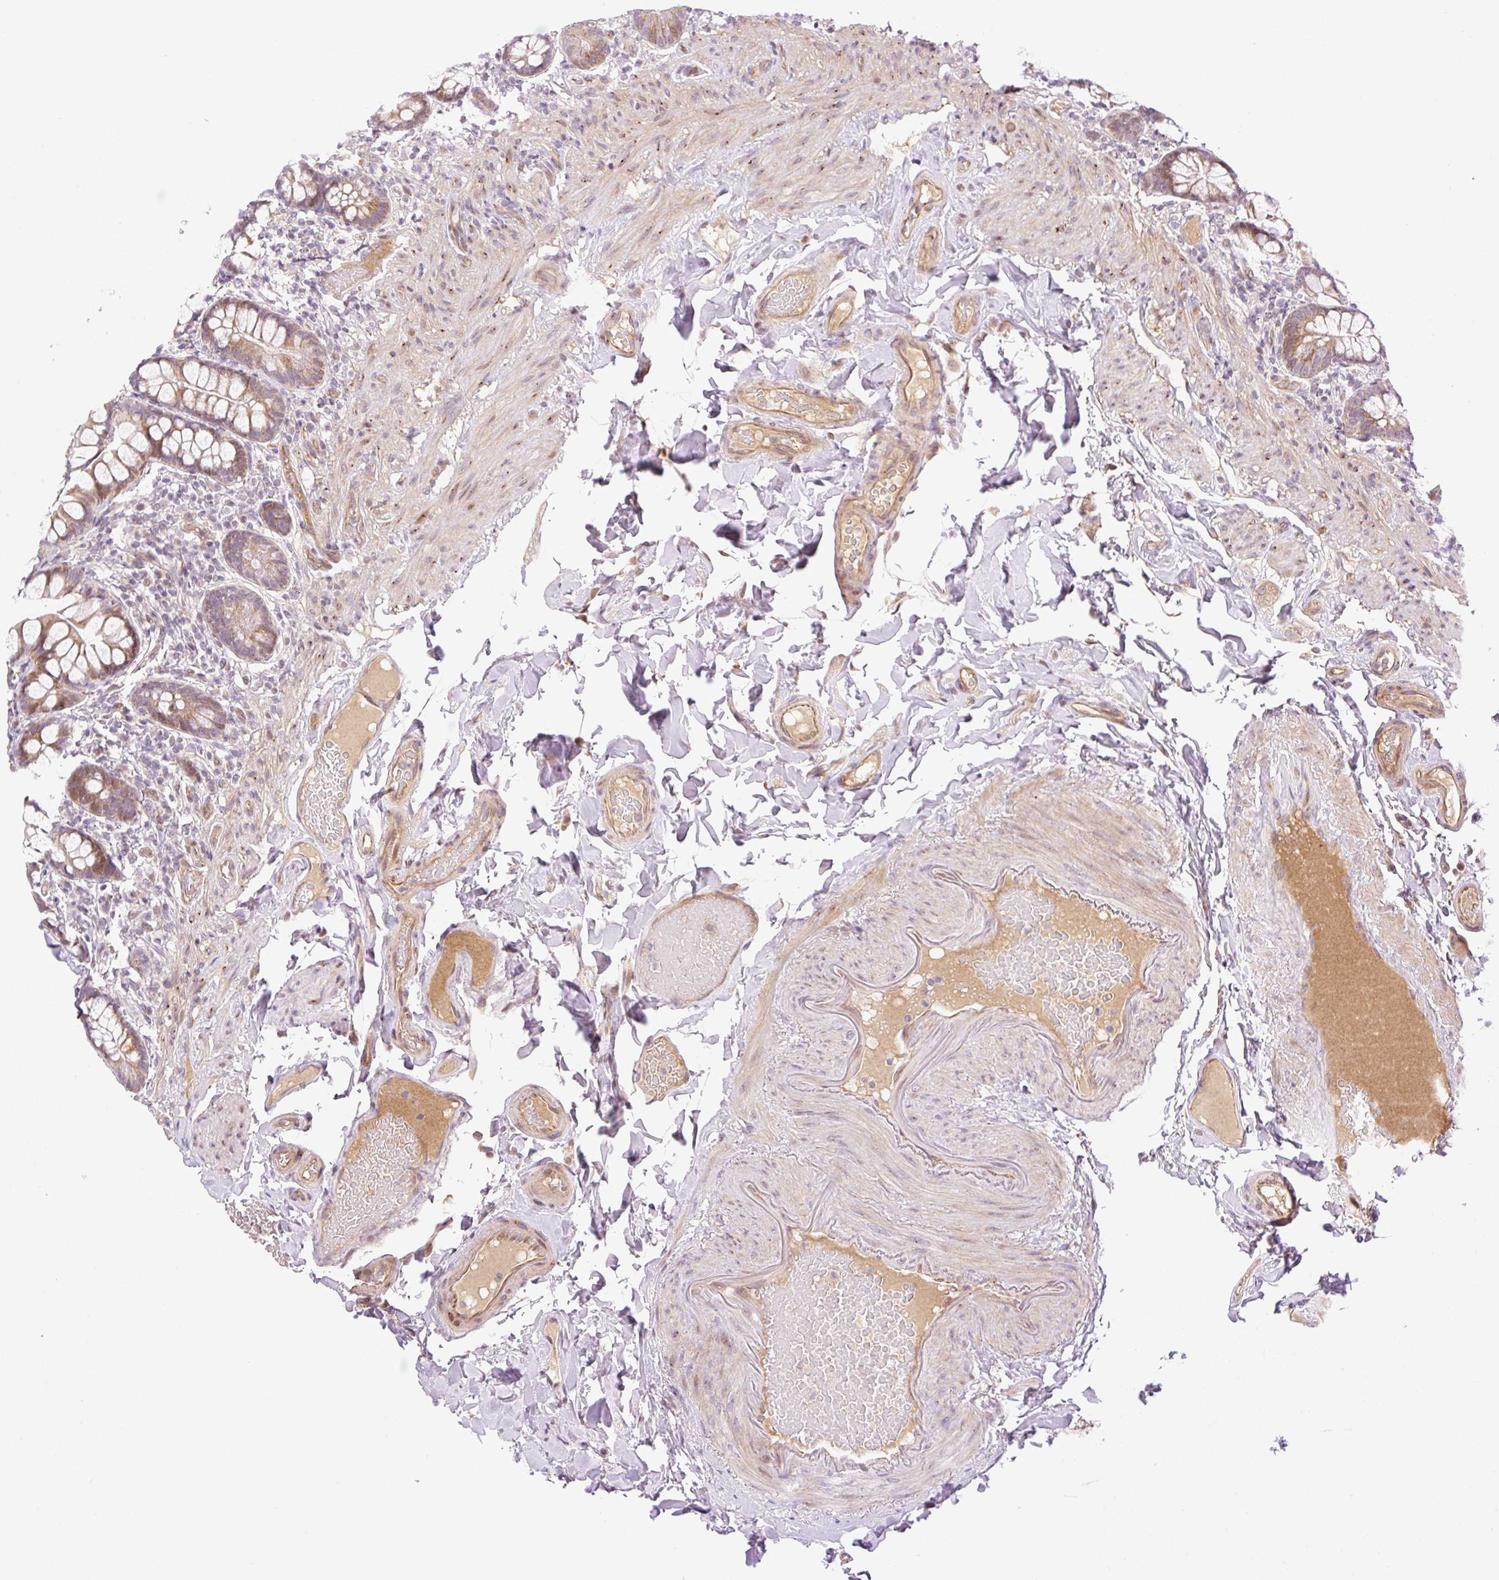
{"staining": {"intensity": "moderate", "quantity": ">75%", "location": "cytoplasmic/membranous"}, "tissue": "small intestine", "cell_type": "Glandular cells", "image_type": "normal", "snomed": [{"axis": "morphology", "description": "Normal tissue, NOS"}, {"axis": "topography", "description": "Small intestine"}], "caption": "IHC image of benign human small intestine stained for a protein (brown), which exhibits medium levels of moderate cytoplasmic/membranous expression in approximately >75% of glandular cells.", "gene": "ZNF394", "patient": {"sex": "male", "age": 70}}